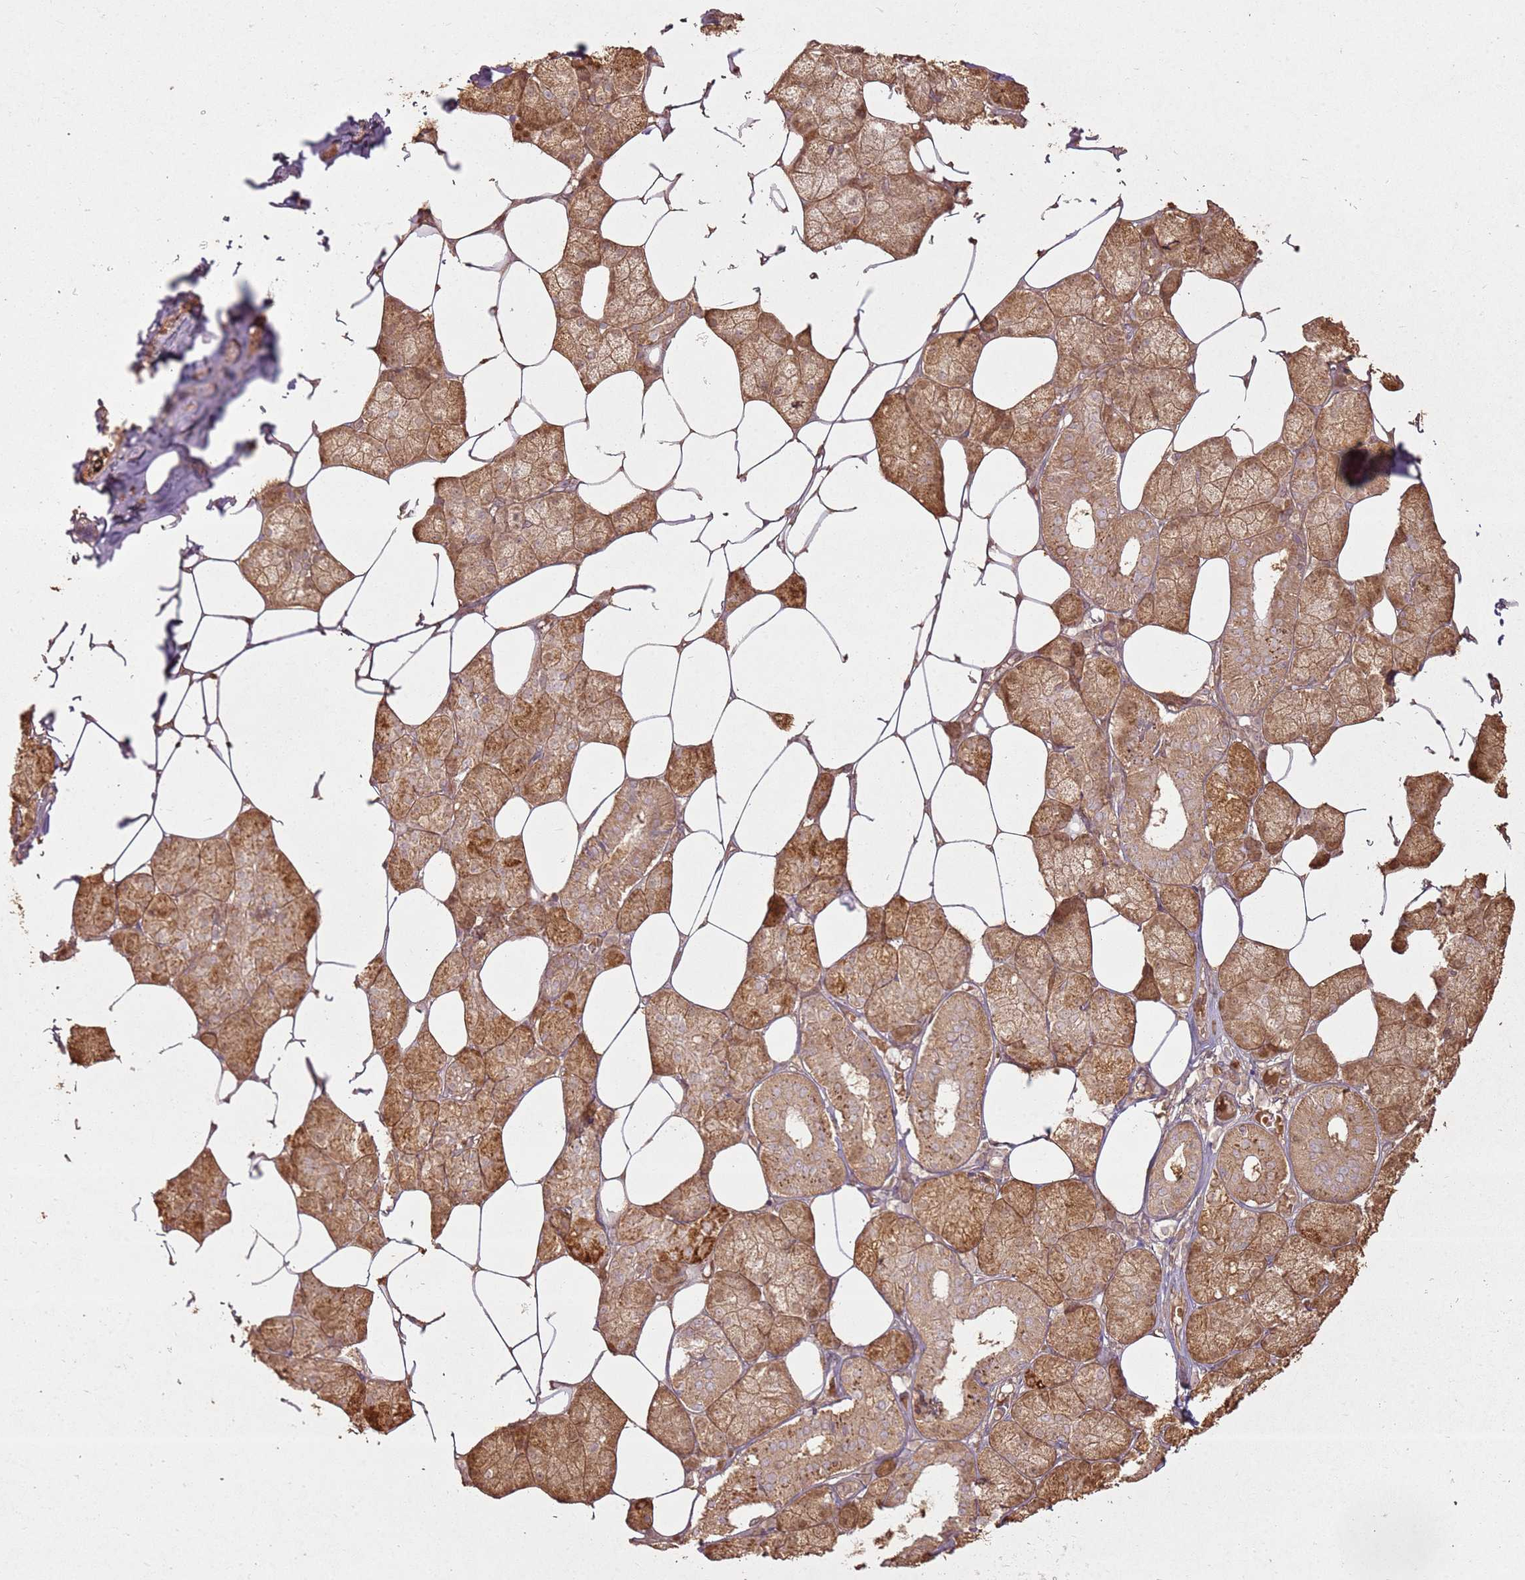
{"staining": {"intensity": "moderate", "quantity": ">75%", "location": "cytoplasmic/membranous"}, "tissue": "salivary gland", "cell_type": "Glandular cells", "image_type": "normal", "snomed": [{"axis": "morphology", "description": "Normal tissue, NOS"}, {"axis": "topography", "description": "Salivary gland"}], "caption": "A micrograph showing moderate cytoplasmic/membranous positivity in approximately >75% of glandular cells in benign salivary gland, as visualized by brown immunohistochemical staining.", "gene": "ZNF776", "patient": {"sex": "male", "age": 62}}